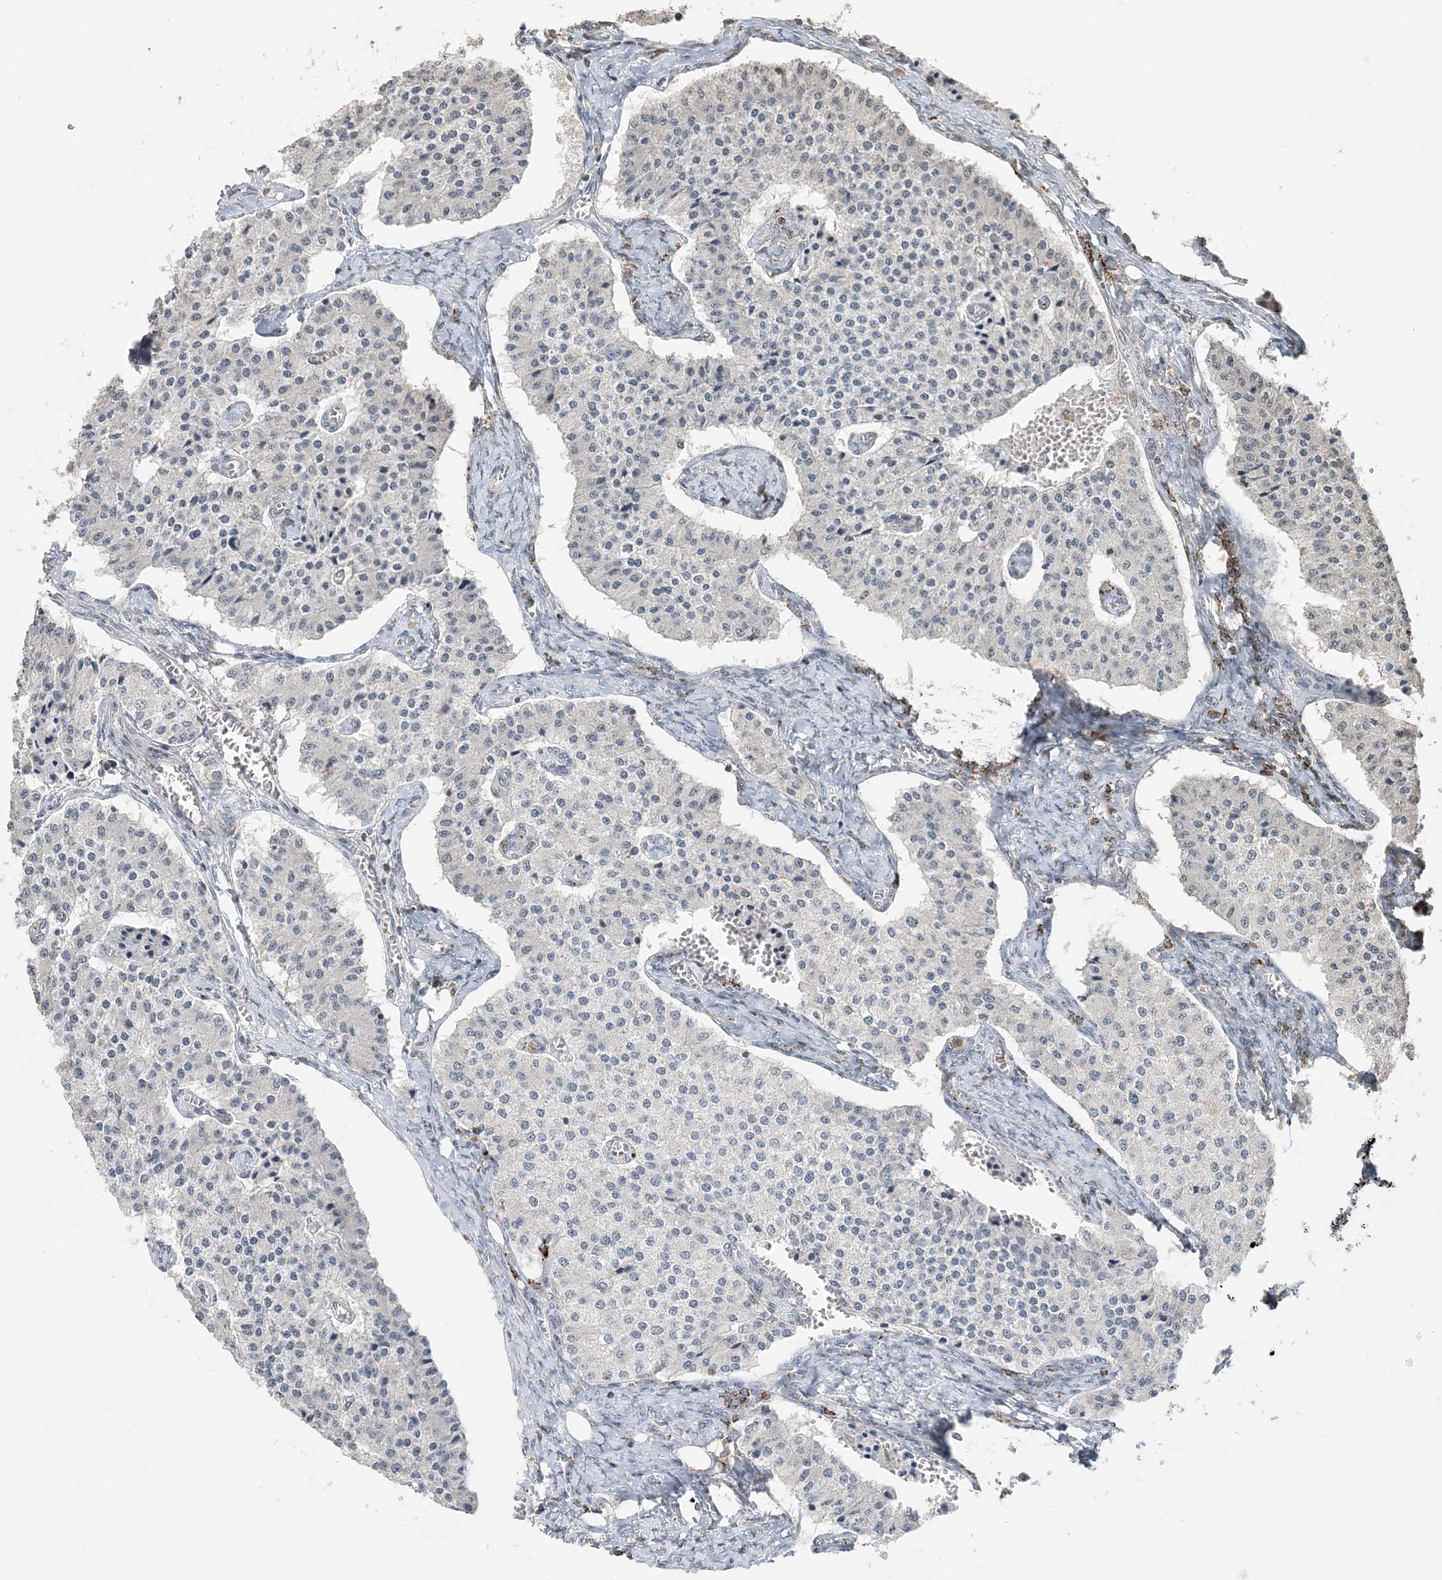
{"staining": {"intensity": "negative", "quantity": "none", "location": "none"}, "tissue": "carcinoid", "cell_type": "Tumor cells", "image_type": "cancer", "snomed": [{"axis": "morphology", "description": "Carcinoid, malignant, NOS"}, {"axis": "topography", "description": "Colon"}], "caption": "IHC micrograph of malignant carcinoid stained for a protein (brown), which shows no staining in tumor cells.", "gene": "FAM110A", "patient": {"sex": "female", "age": 52}}